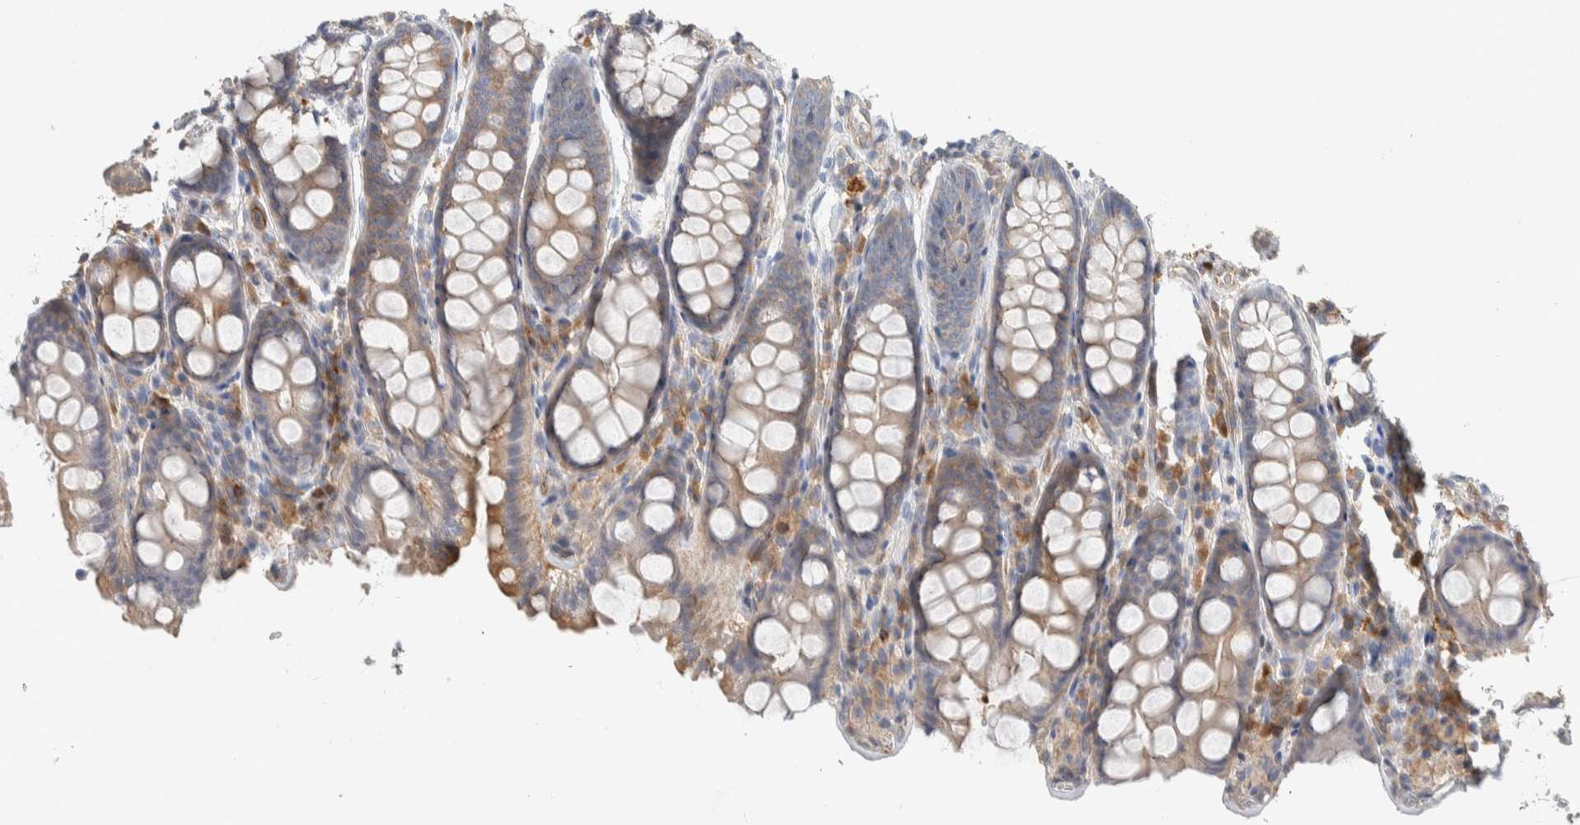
{"staining": {"intensity": "weak", "quantity": ">75%", "location": "cytoplasmic/membranous"}, "tissue": "colon", "cell_type": "Endothelial cells", "image_type": "normal", "snomed": [{"axis": "morphology", "description": "Normal tissue, NOS"}, {"axis": "topography", "description": "Colon"}, {"axis": "topography", "description": "Peripheral nerve tissue"}], "caption": "Immunohistochemical staining of normal colon demonstrates >75% levels of weak cytoplasmic/membranous protein positivity in approximately >75% of endothelial cells. Nuclei are stained in blue.", "gene": "NFKB2", "patient": {"sex": "female", "age": 61}}